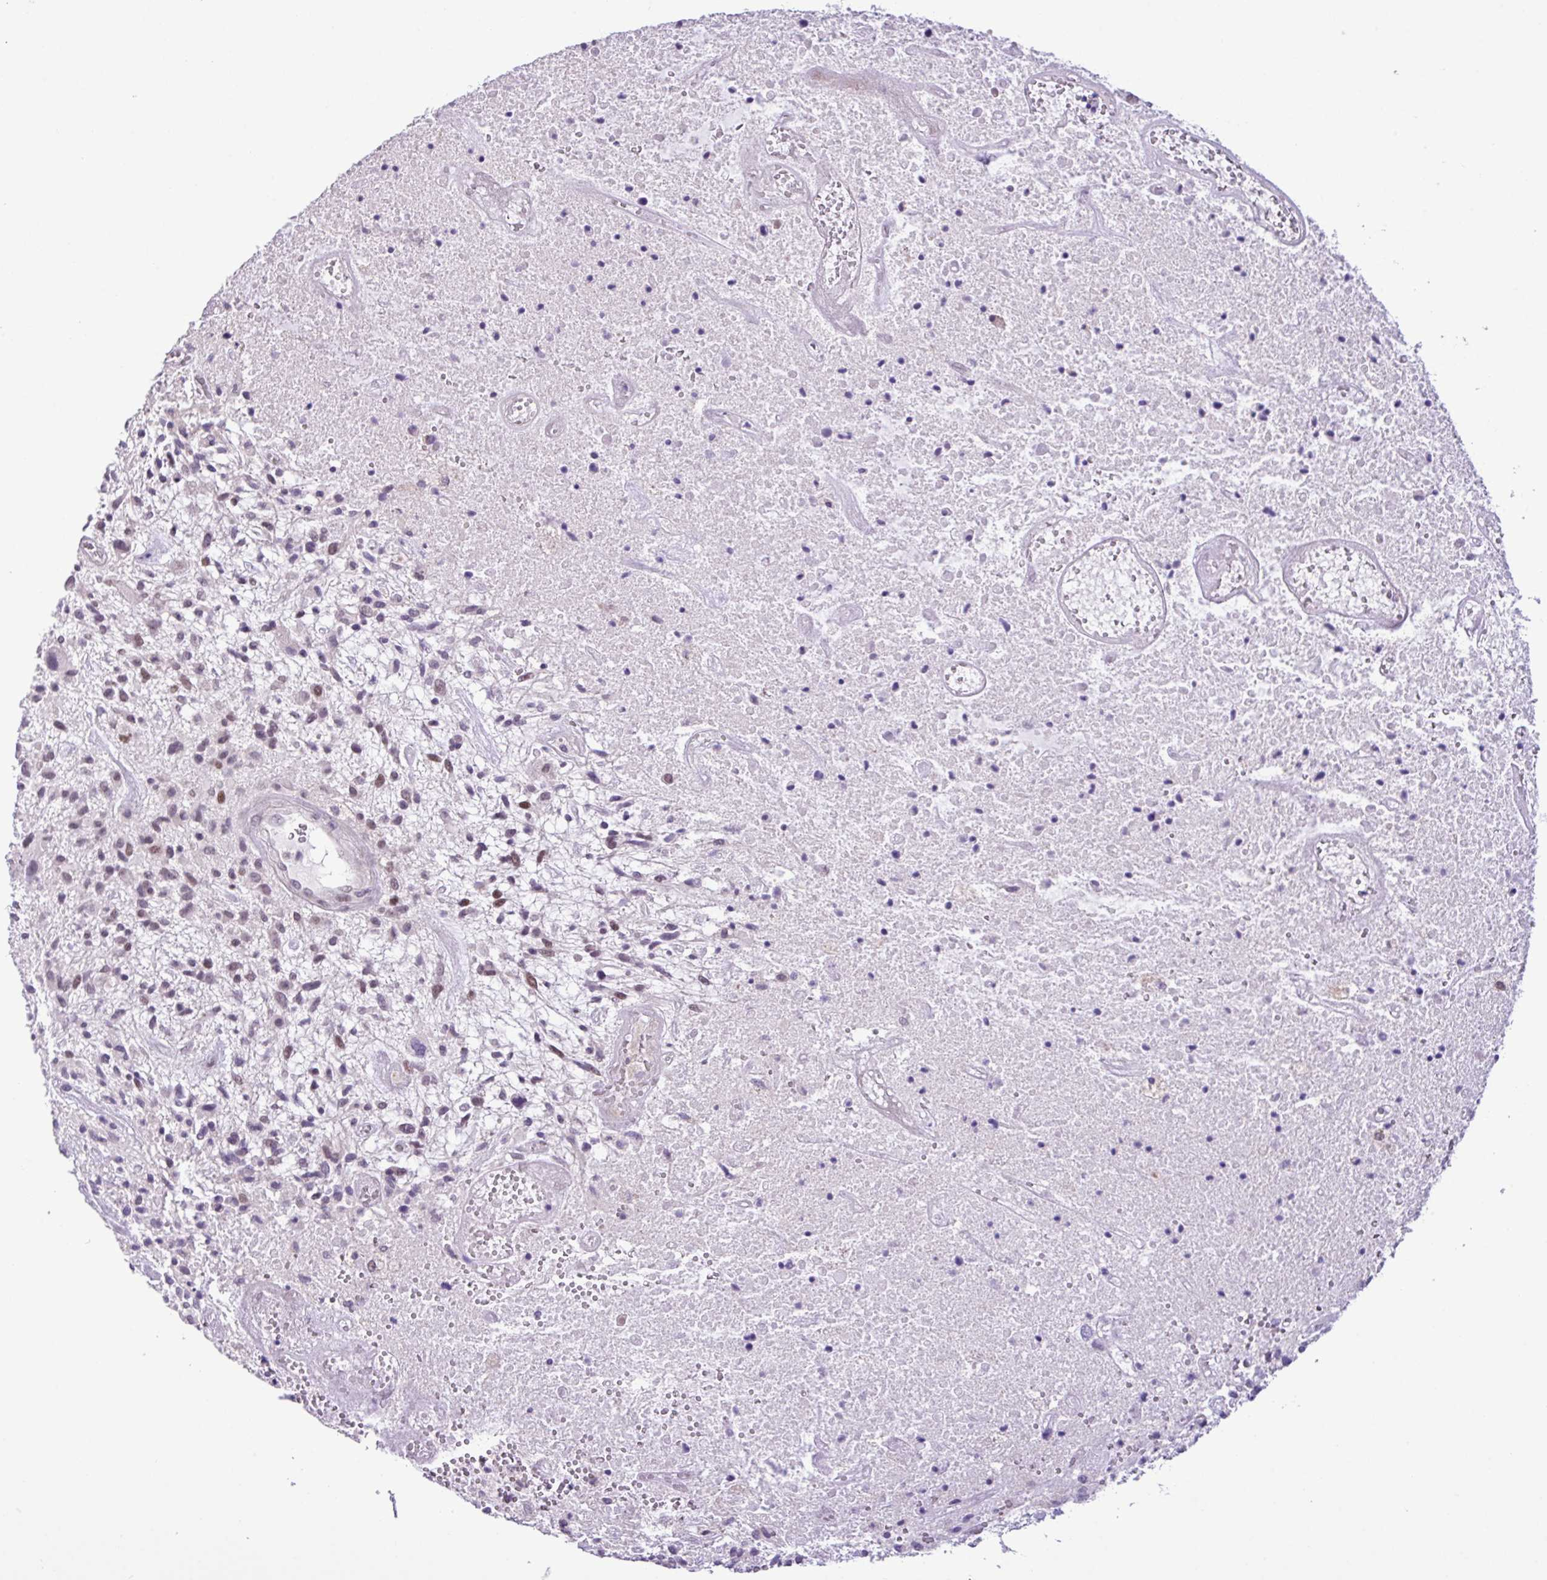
{"staining": {"intensity": "weak", "quantity": "25%-75%", "location": "nuclear"}, "tissue": "glioma", "cell_type": "Tumor cells", "image_type": "cancer", "snomed": [{"axis": "morphology", "description": "Glioma, malignant, High grade"}, {"axis": "topography", "description": "Brain"}], "caption": "This is an image of IHC staining of glioma, which shows weak staining in the nuclear of tumor cells.", "gene": "YLPM1", "patient": {"sex": "male", "age": 47}}